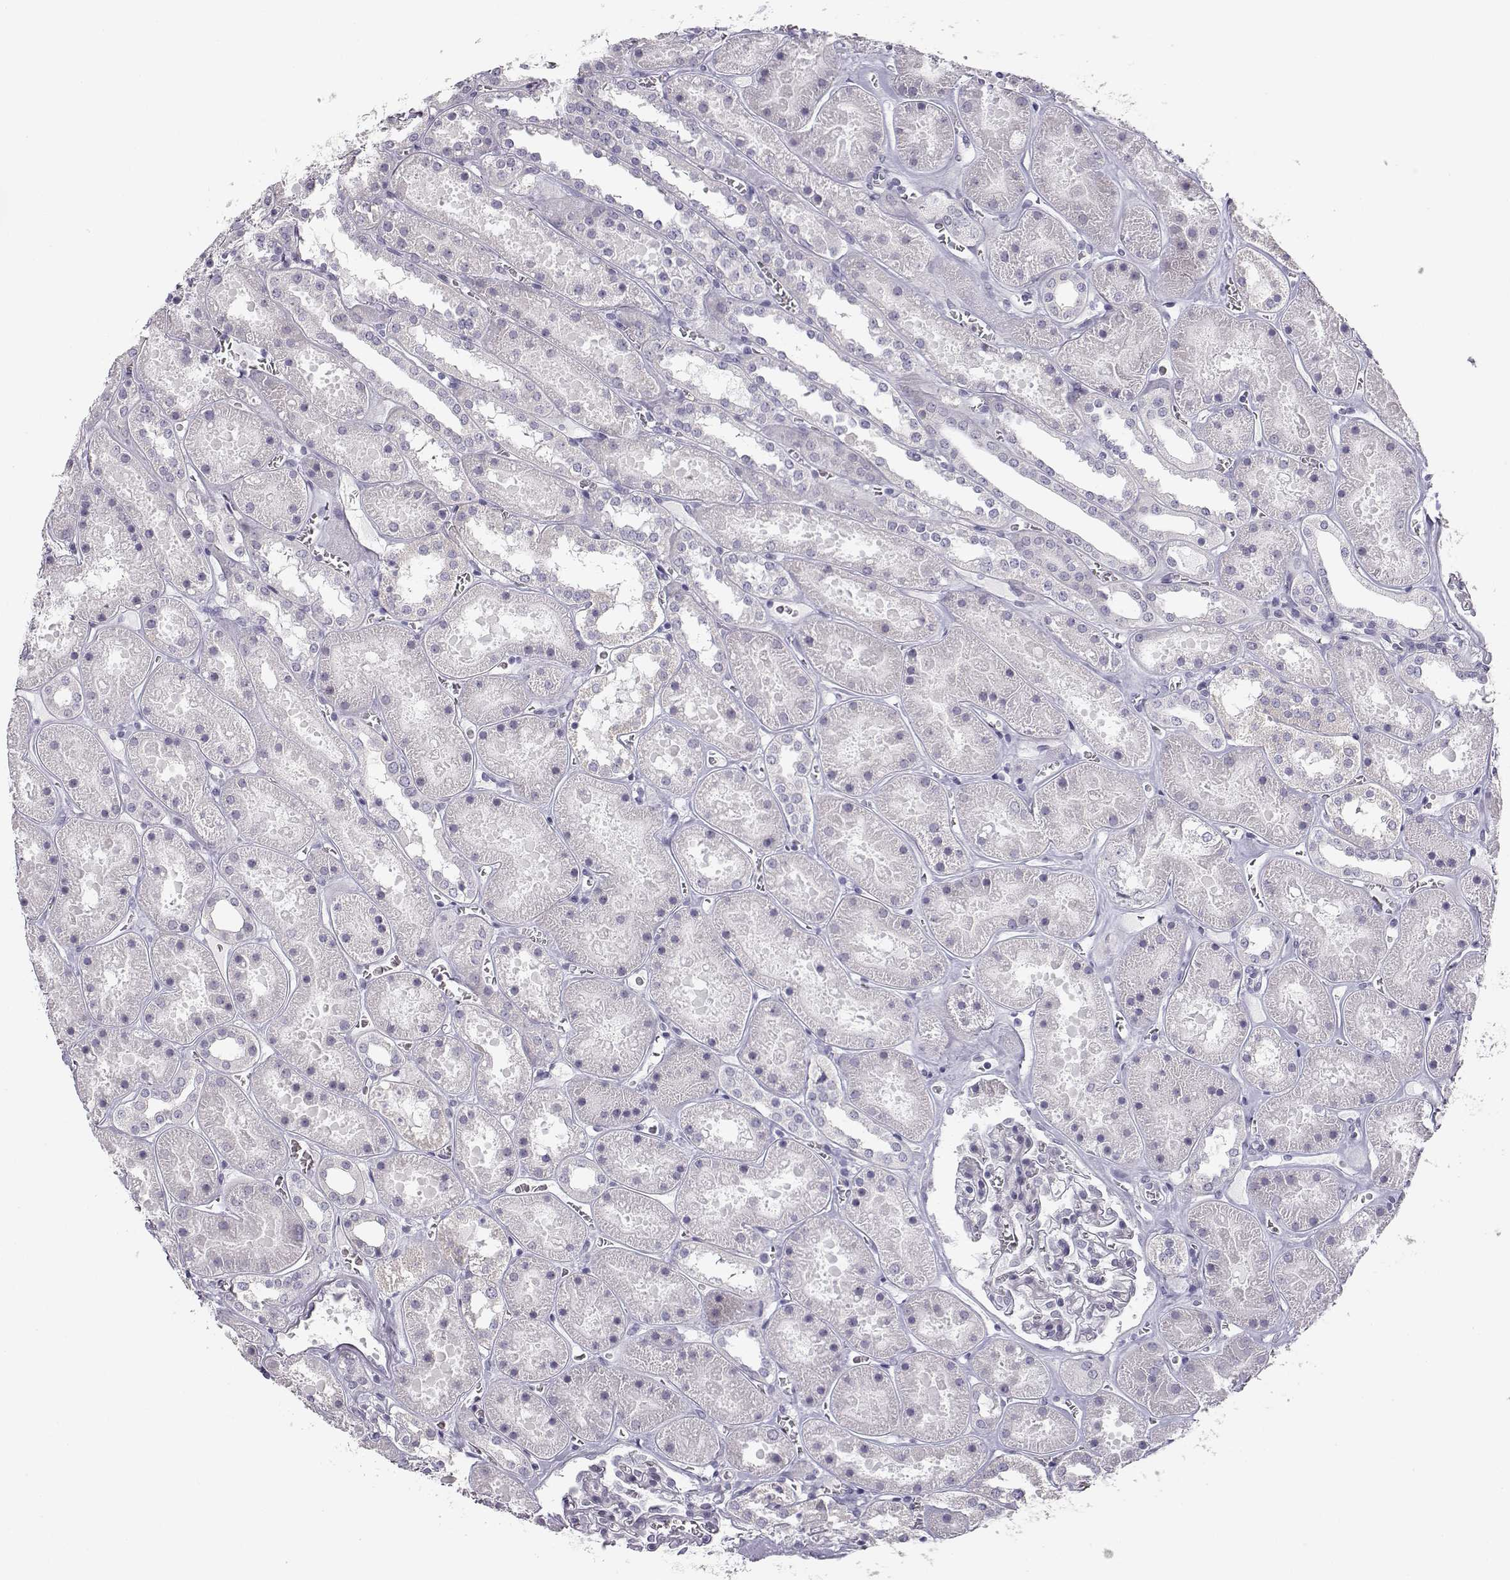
{"staining": {"intensity": "negative", "quantity": "none", "location": "none"}, "tissue": "kidney", "cell_type": "Cells in glomeruli", "image_type": "normal", "snomed": [{"axis": "morphology", "description": "Normal tissue, NOS"}, {"axis": "topography", "description": "Kidney"}], "caption": "This is a photomicrograph of IHC staining of normal kidney, which shows no expression in cells in glomeruli.", "gene": "MYCBPAP", "patient": {"sex": "female", "age": 41}}